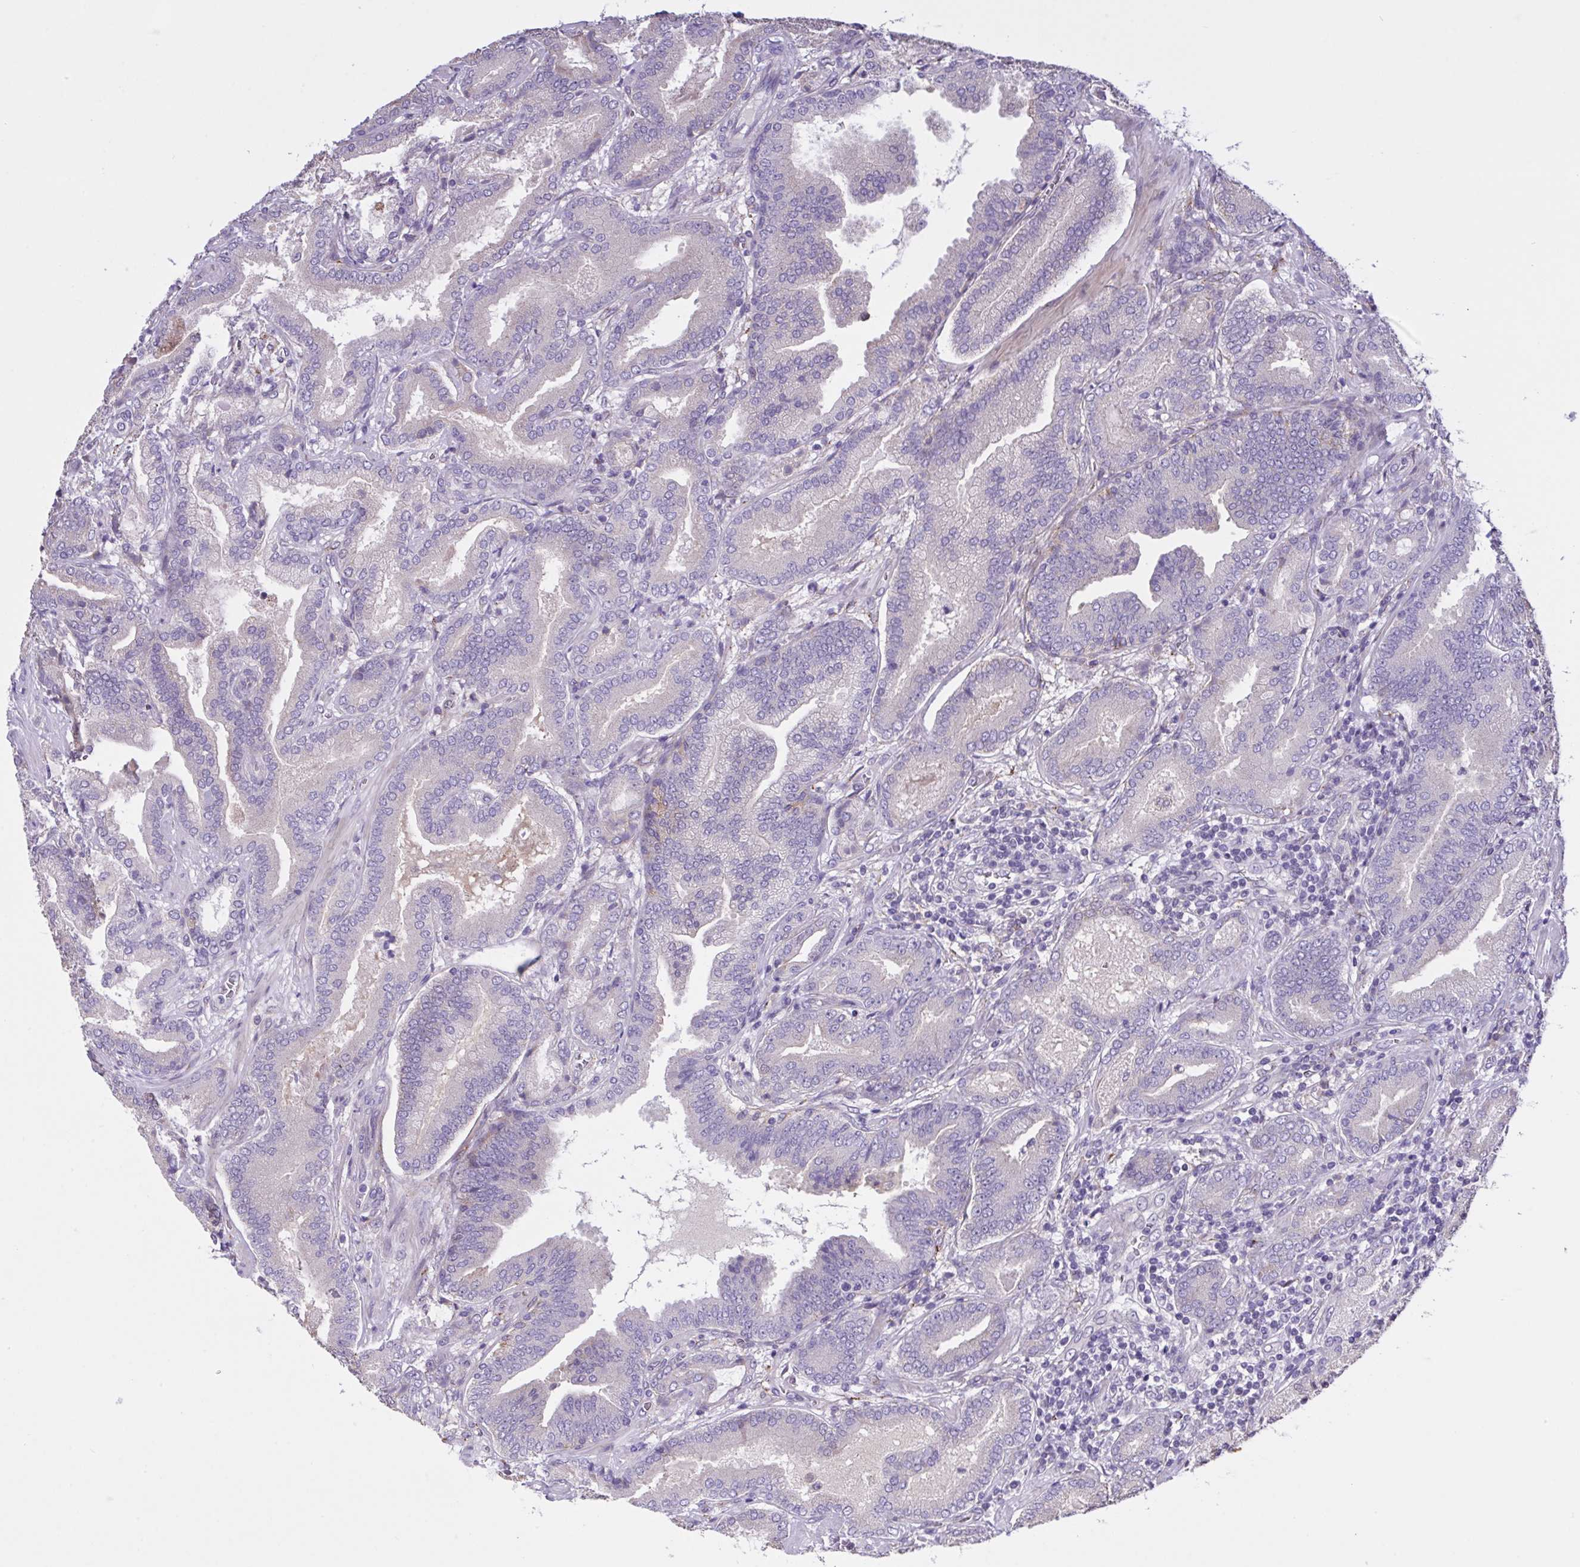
{"staining": {"intensity": "negative", "quantity": "none", "location": "none"}, "tissue": "prostate cancer", "cell_type": "Tumor cells", "image_type": "cancer", "snomed": [{"axis": "morphology", "description": "Adenocarcinoma, High grade"}, {"axis": "topography", "description": "Prostate"}], "caption": "Immunohistochemistry photomicrograph of neoplastic tissue: prostate adenocarcinoma (high-grade) stained with DAB shows no significant protein staining in tumor cells.", "gene": "MRGPRX2", "patient": {"sex": "male", "age": 62}}